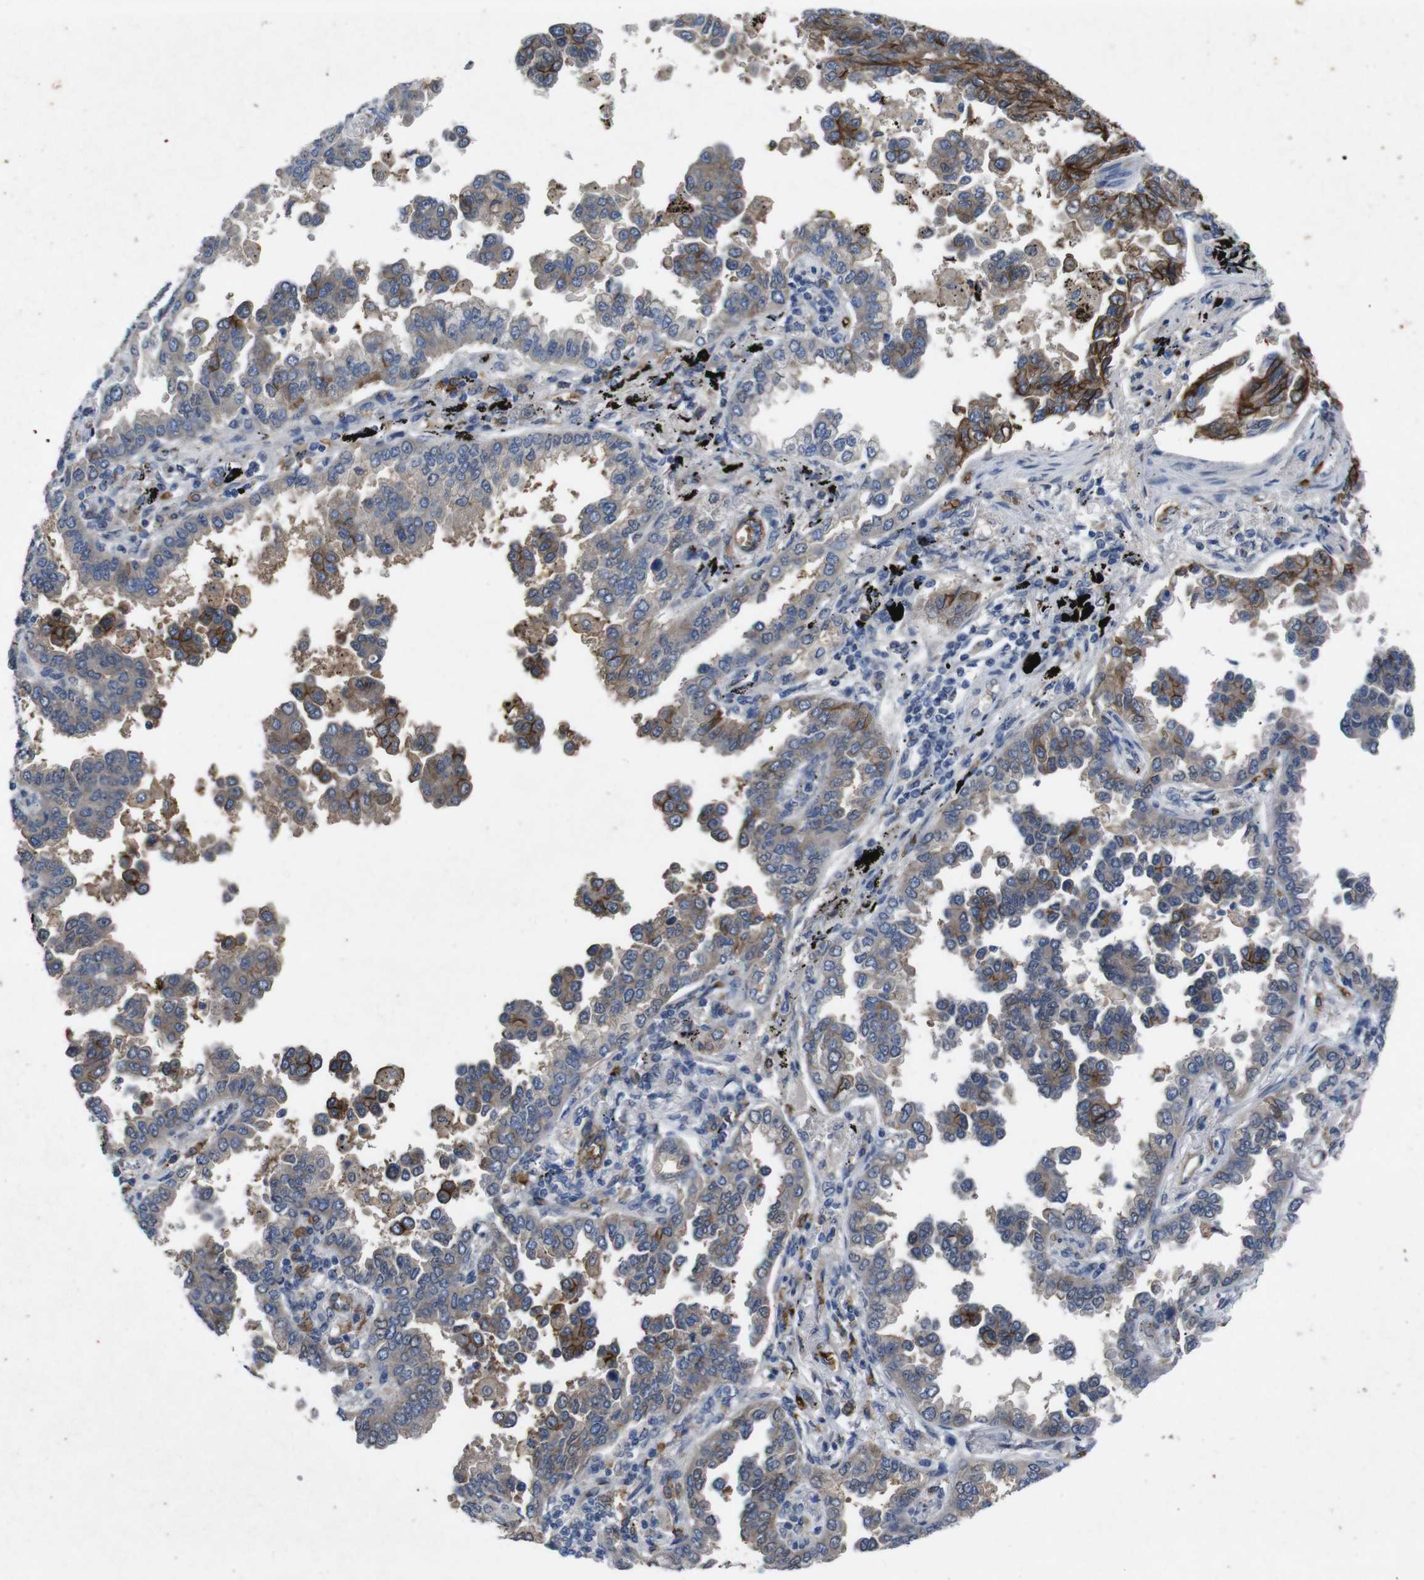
{"staining": {"intensity": "moderate", "quantity": "<25%", "location": "cytoplasmic/membranous"}, "tissue": "lung cancer", "cell_type": "Tumor cells", "image_type": "cancer", "snomed": [{"axis": "morphology", "description": "Normal tissue, NOS"}, {"axis": "morphology", "description": "Adenocarcinoma, NOS"}, {"axis": "topography", "description": "Lung"}], "caption": "The micrograph exhibits immunohistochemical staining of lung cancer (adenocarcinoma). There is moderate cytoplasmic/membranous expression is appreciated in approximately <25% of tumor cells. (IHC, brightfield microscopy, high magnification).", "gene": "SPTB", "patient": {"sex": "male", "age": 59}}